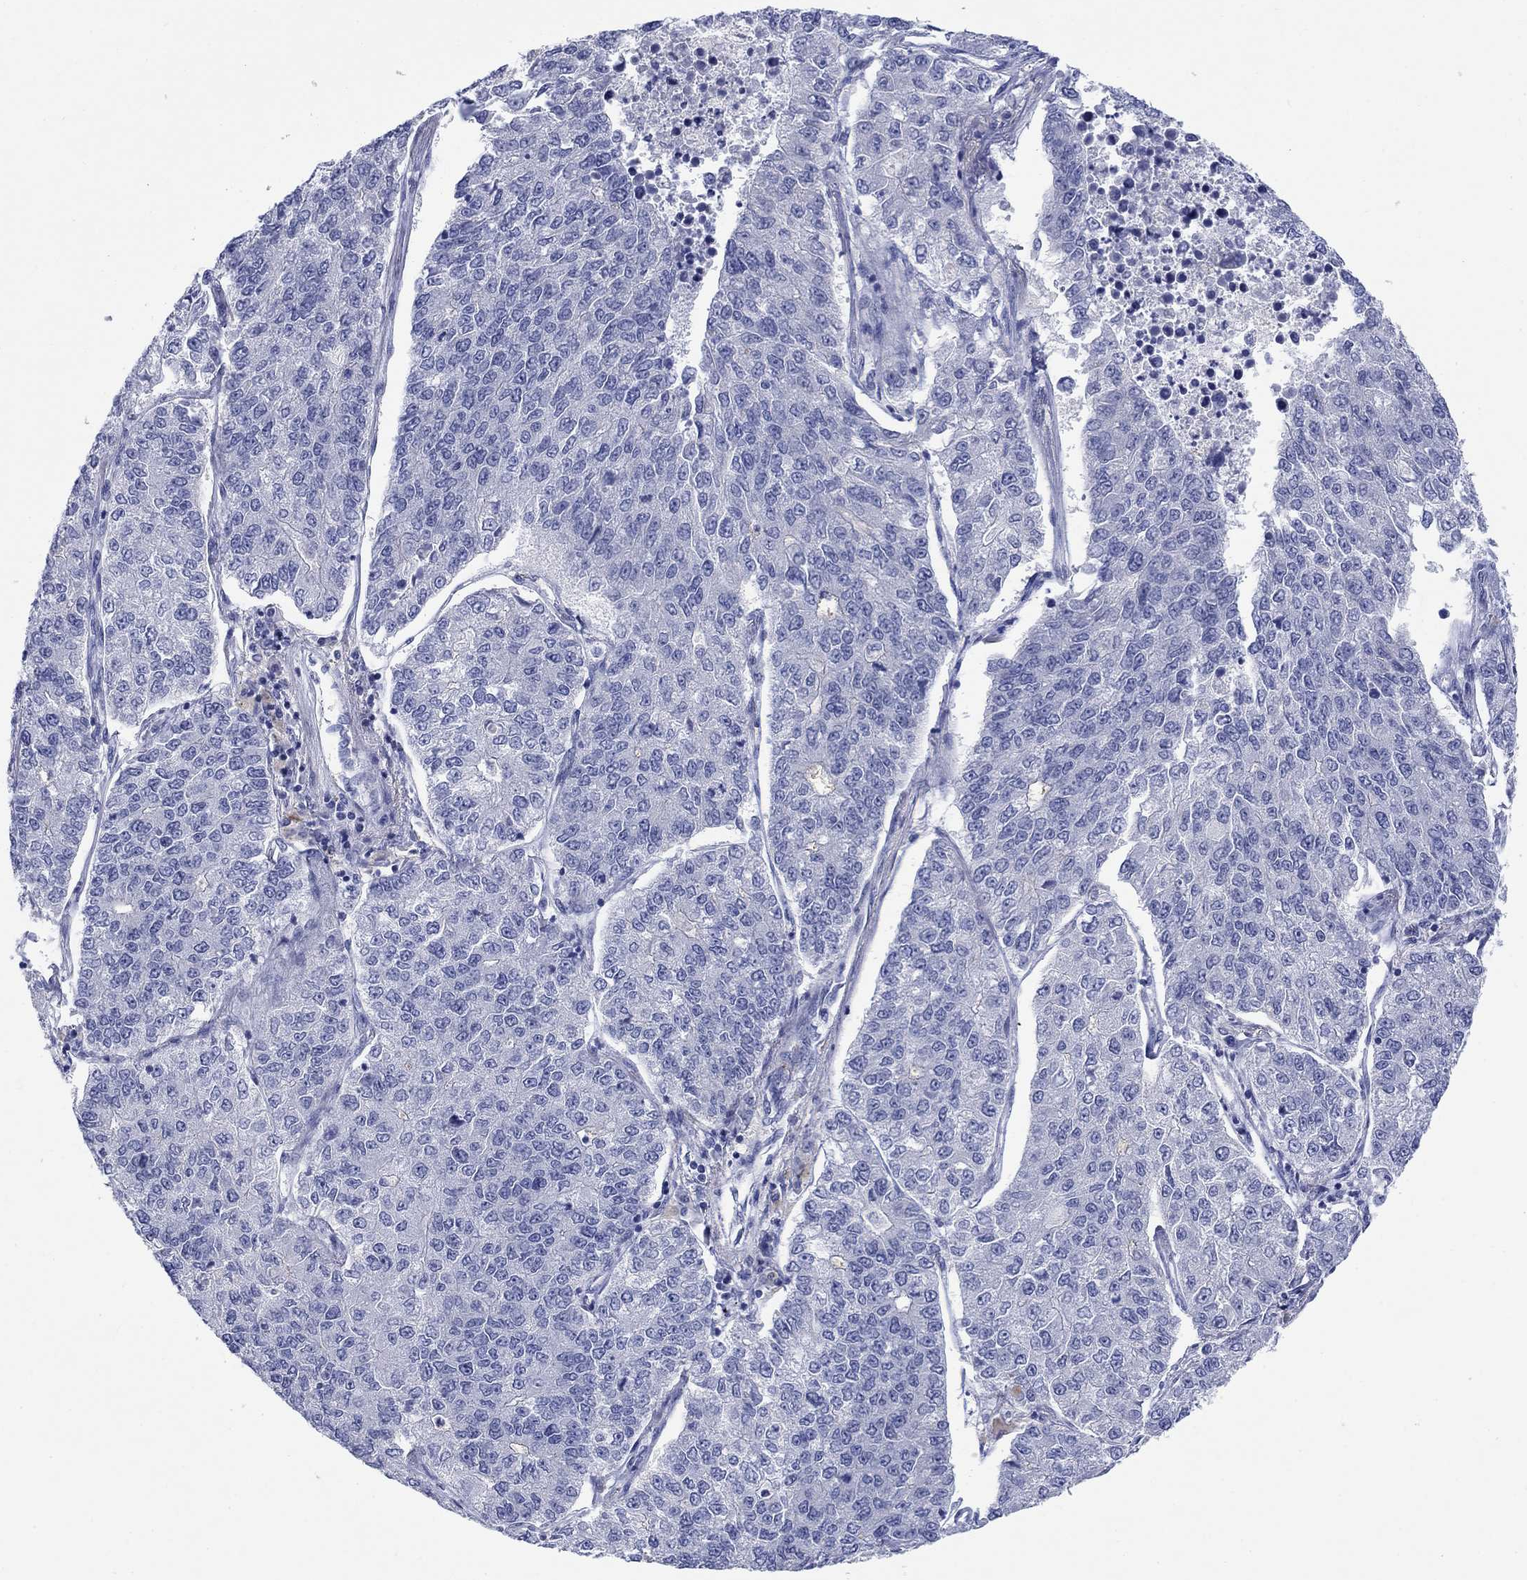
{"staining": {"intensity": "negative", "quantity": "none", "location": "none"}, "tissue": "lung cancer", "cell_type": "Tumor cells", "image_type": "cancer", "snomed": [{"axis": "morphology", "description": "Adenocarcinoma, NOS"}, {"axis": "topography", "description": "Lung"}], "caption": "DAB (3,3'-diaminobenzidine) immunohistochemical staining of adenocarcinoma (lung) demonstrates no significant expression in tumor cells. (IHC, brightfield microscopy, high magnification).", "gene": "PTPRZ1", "patient": {"sex": "male", "age": 49}}